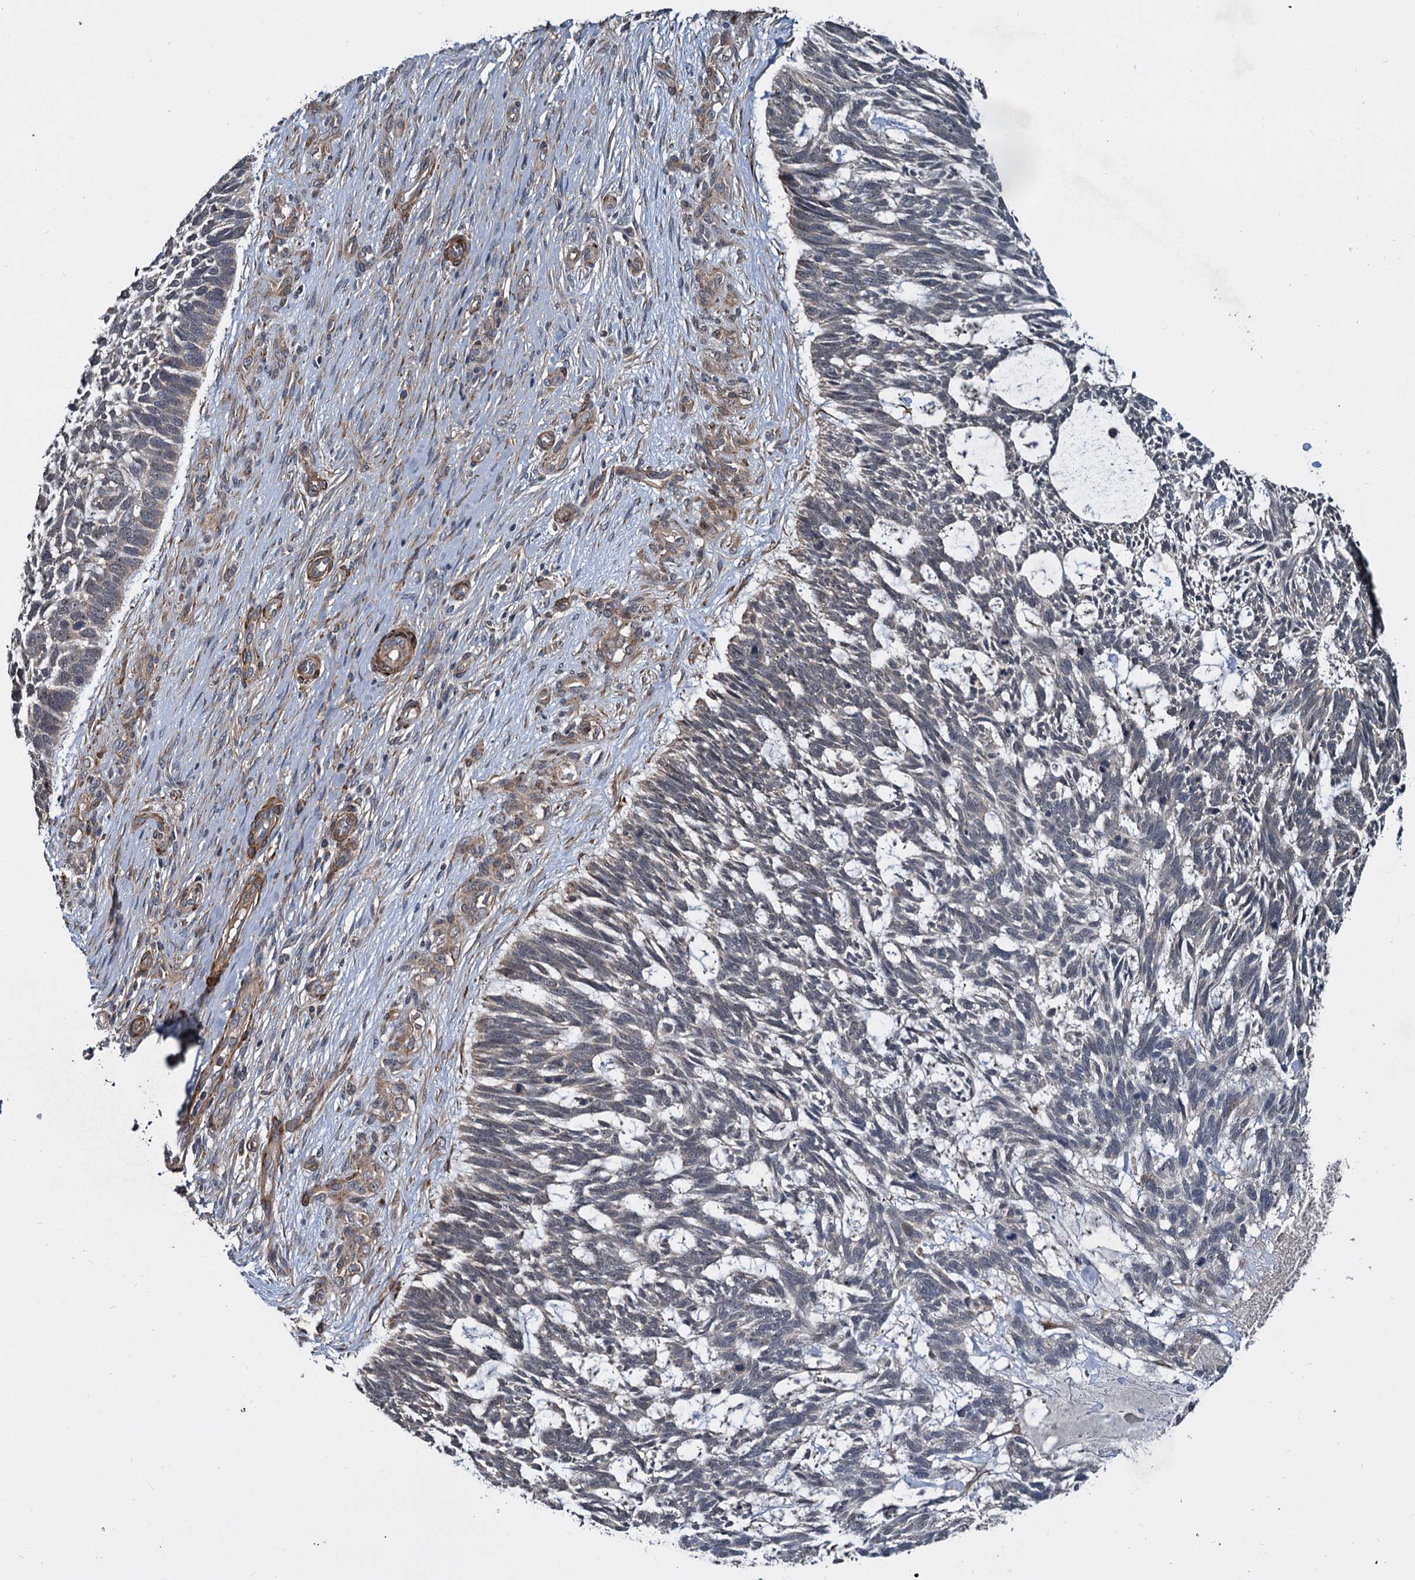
{"staining": {"intensity": "weak", "quantity": "<25%", "location": "cytoplasmic/membranous"}, "tissue": "skin cancer", "cell_type": "Tumor cells", "image_type": "cancer", "snomed": [{"axis": "morphology", "description": "Basal cell carcinoma"}, {"axis": "topography", "description": "Skin"}], "caption": "Immunohistochemical staining of skin cancer (basal cell carcinoma) demonstrates no significant positivity in tumor cells.", "gene": "ARHGAP42", "patient": {"sex": "male", "age": 88}}